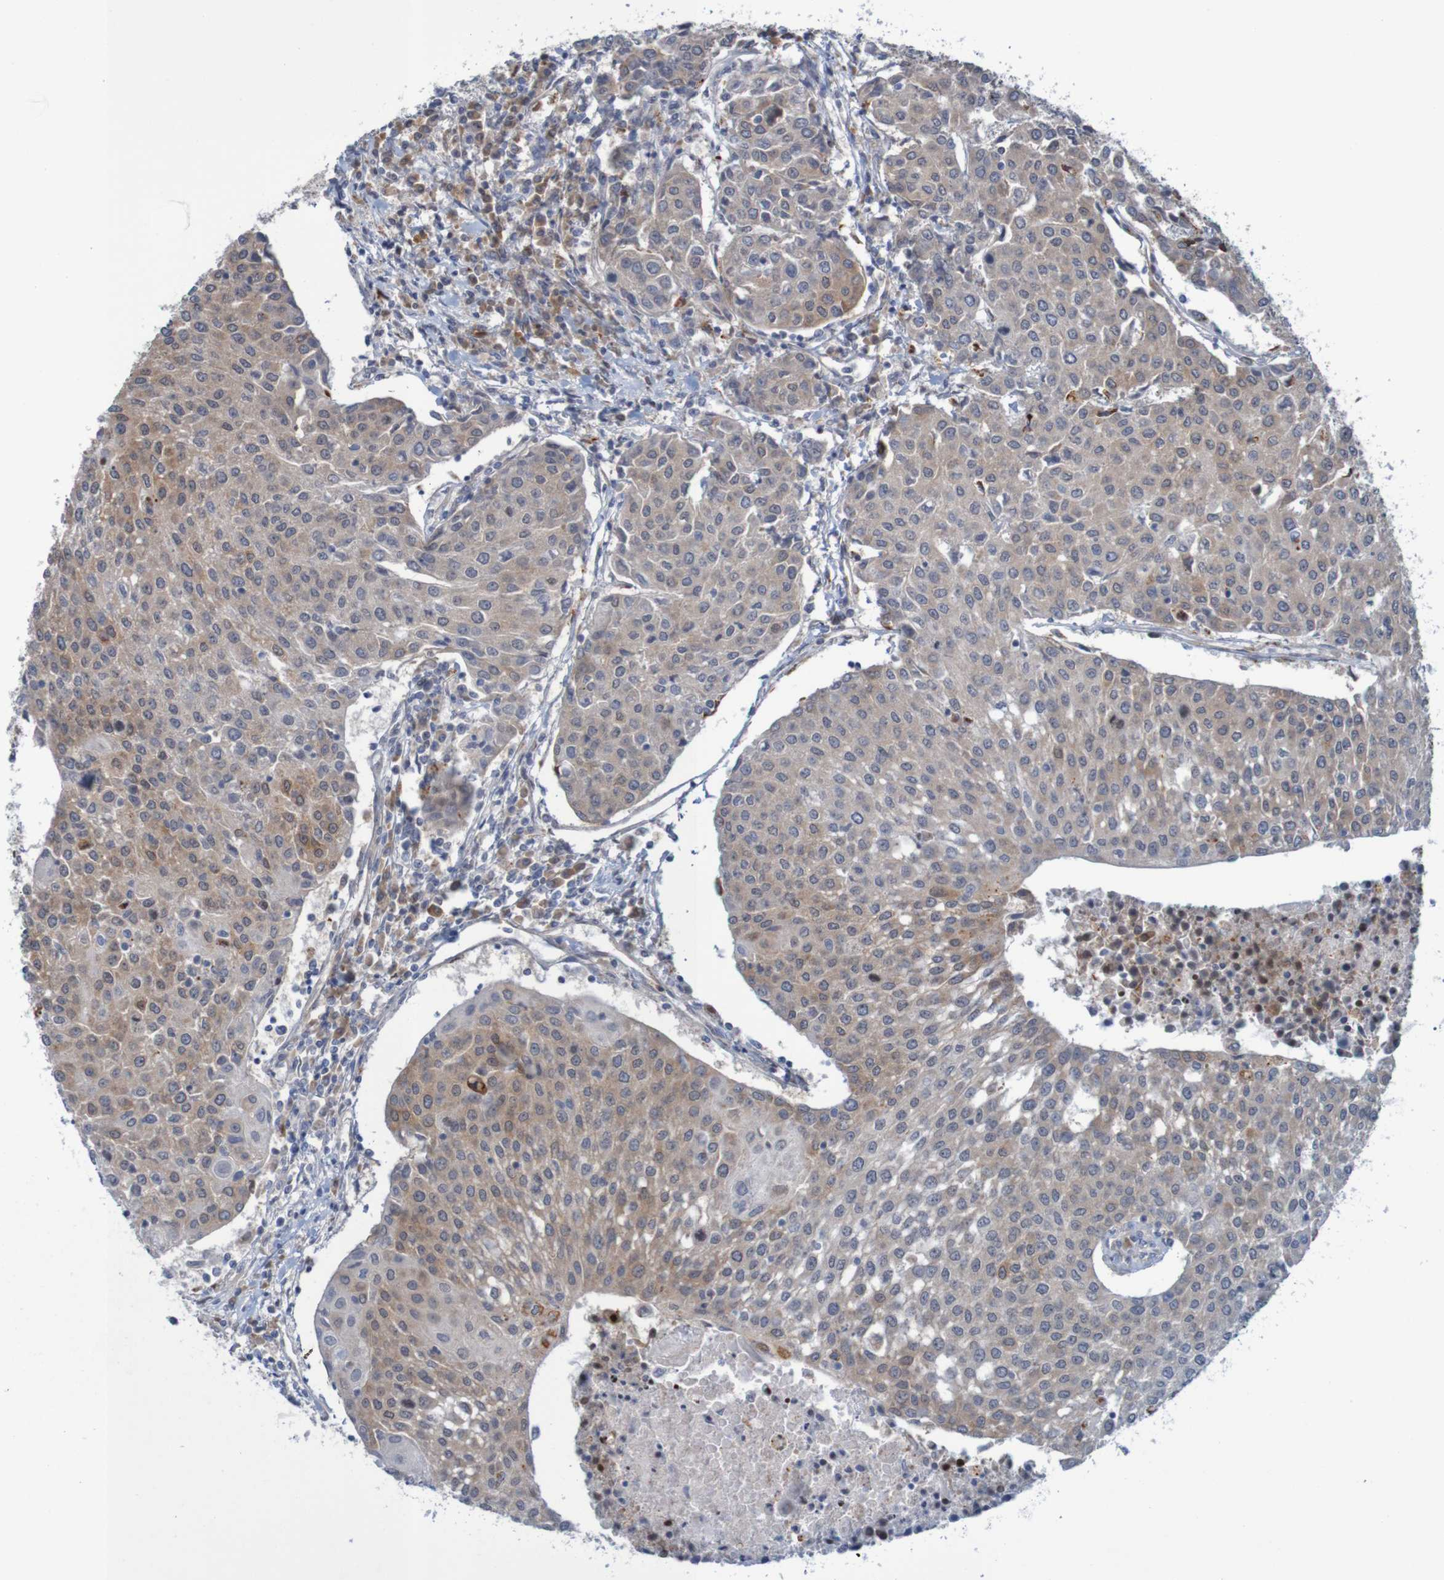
{"staining": {"intensity": "weak", "quantity": ">75%", "location": "cytoplasmic/membranous"}, "tissue": "urothelial cancer", "cell_type": "Tumor cells", "image_type": "cancer", "snomed": [{"axis": "morphology", "description": "Urothelial carcinoma, High grade"}, {"axis": "topography", "description": "Urinary bladder"}], "caption": "Immunohistochemistry image of neoplastic tissue: urothelial cancer stained using IHC exhibits low levels of weak protein expression localized specifically in the cytoplasmic/membranous of tumor cells, appearing as a cytoplasmic/membranous brown color.", "gene": "NAV2", "patient": {"sex": "female", "age": 85}}